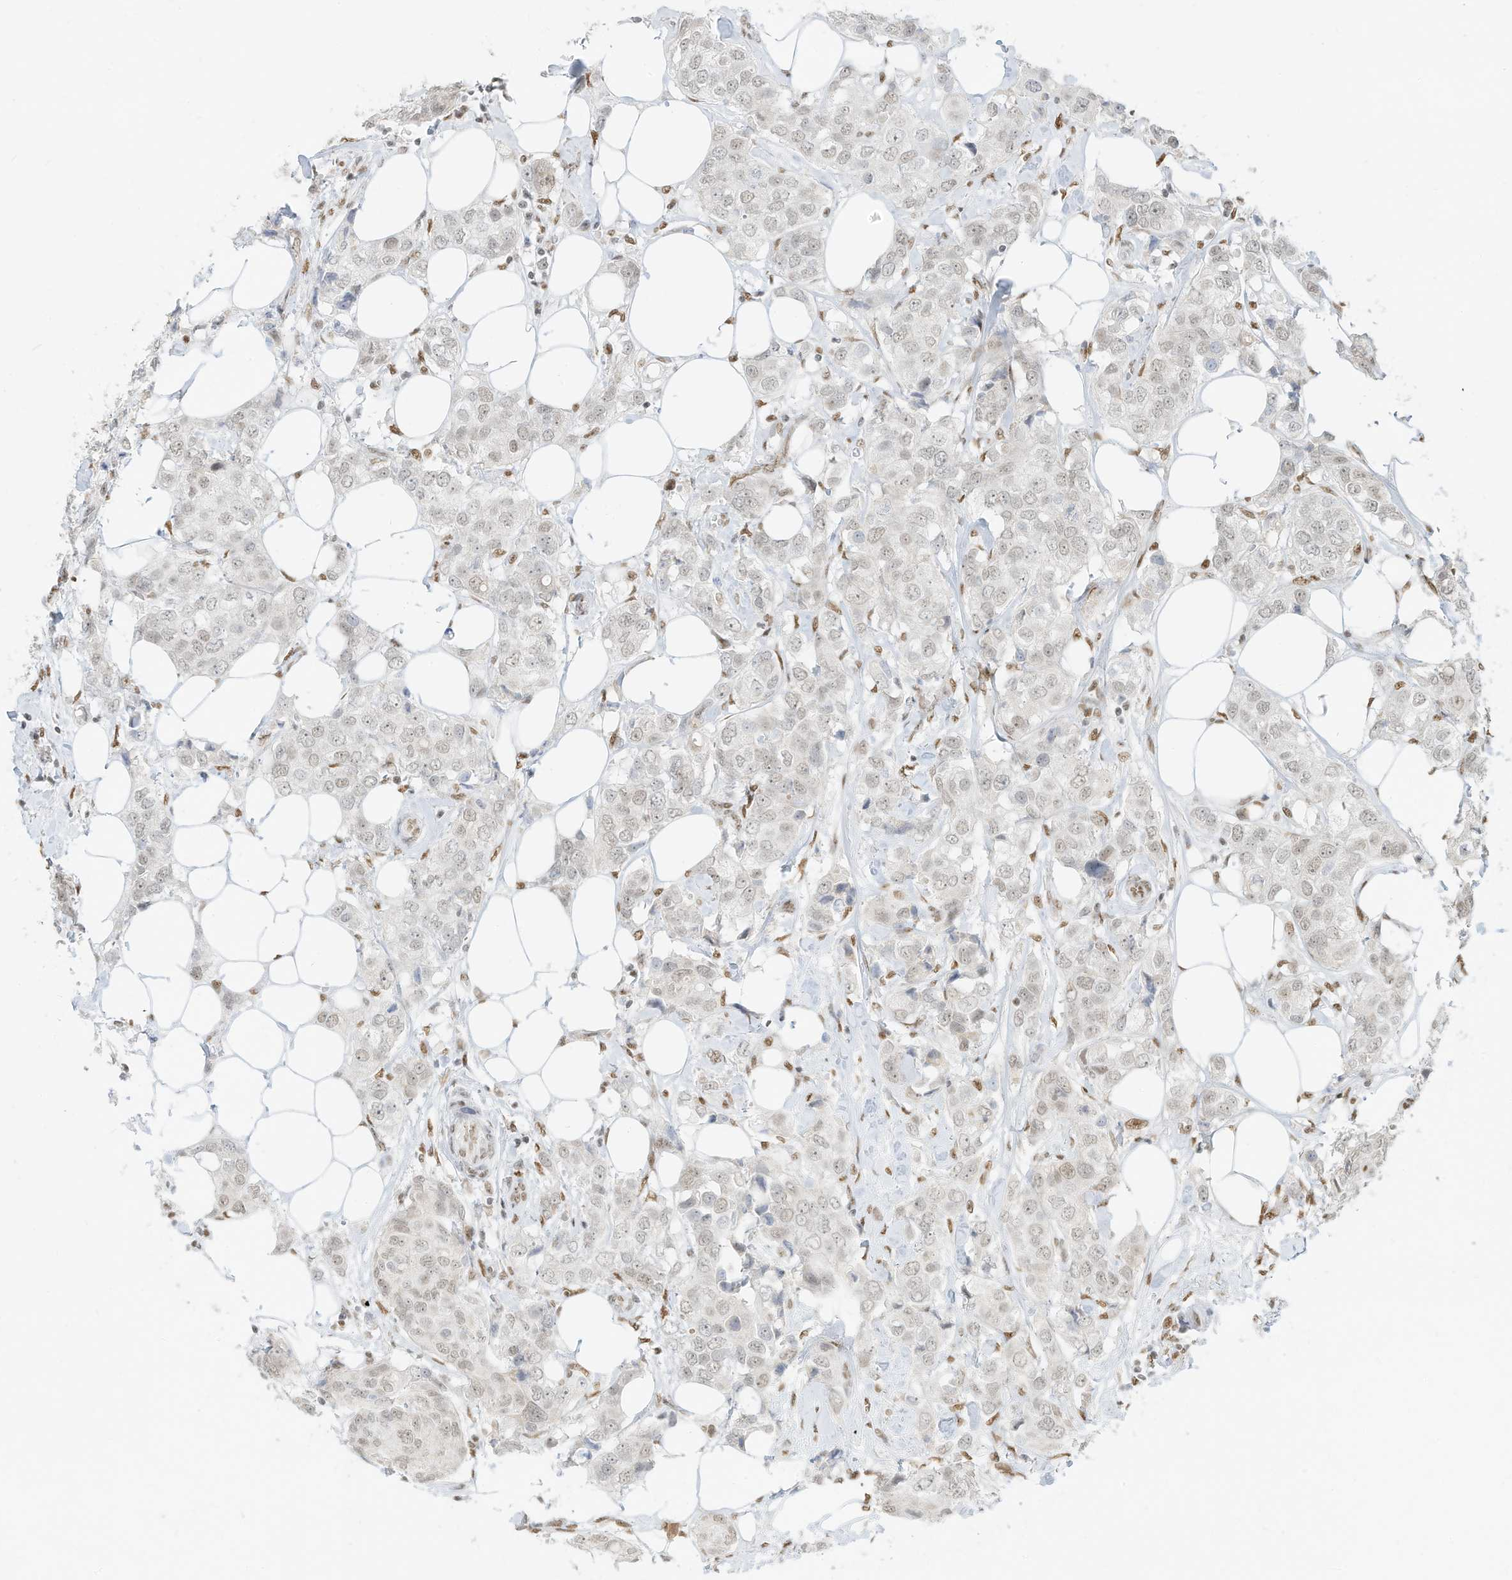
{"staining": {"intensity": "weak", "quantity": "25%-75%", "location": "nuclear"}, "tissue": "breast cancer", "cell_type": "Tumor cells", "image_type": "cancer", "snomed": [{"axis": "morphology", "description": "Duct carcinoma"}, {"axis": "topography", "description": "Breast"}], "caption": "Invasive ductal carcinoma (breast) tissue reveals weak nuclear staining in about 25%-75% of tumor cells", "gene": "NHSL1", "patient": {"sex": "female", "age": 80}}